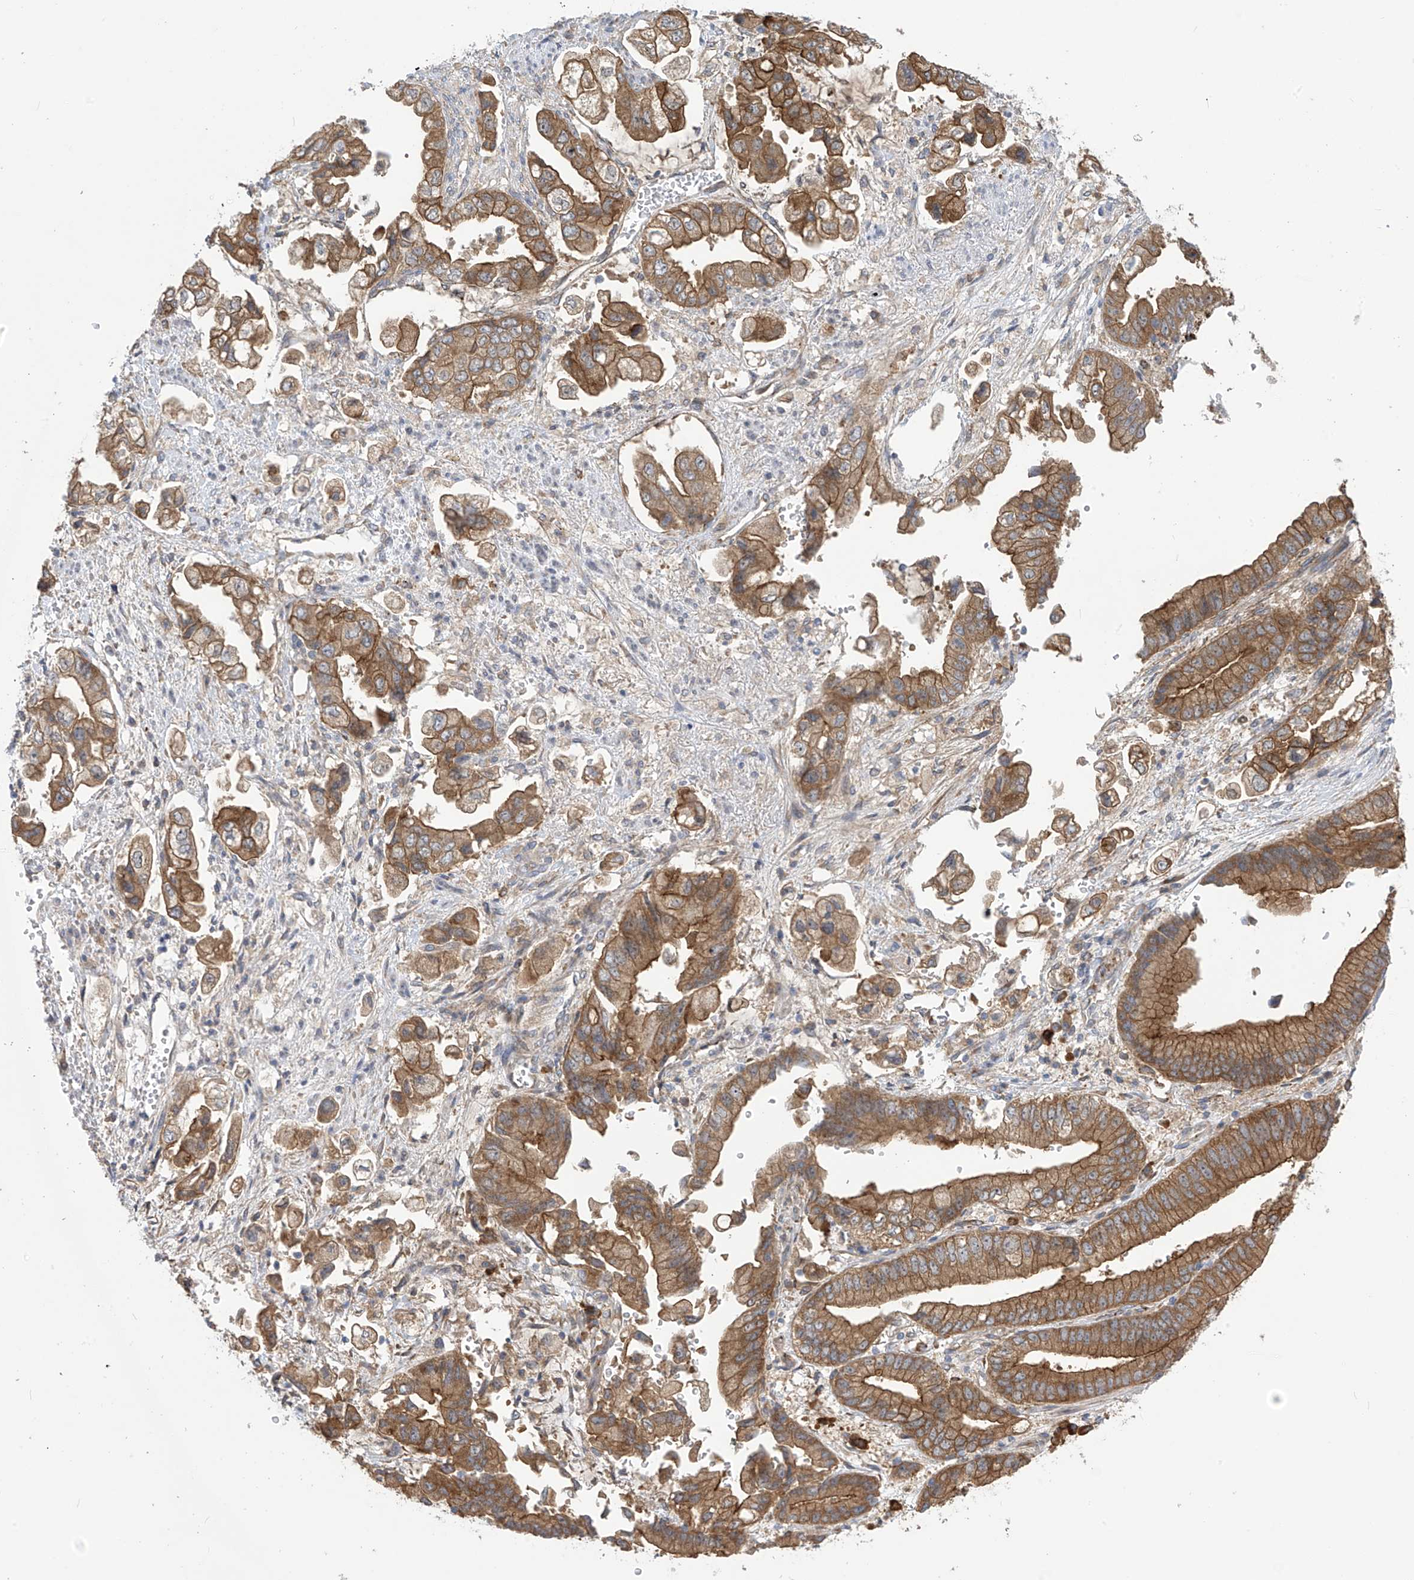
{"staining": {"intensity": "strong", "quantity": "<25%", "location": "cytoplasmic/membranous"}, "tissue": "stomach cancer", "cell_type": "Tumor cells", "image_type": "cancer", "snomed": [{"axis": "morphology", "description": "Adenocarcinoma, NOS"}, {"axis": "topography", "description": "Stomach"}], "caption": "Immunohistochemistry staining of adenocarcinoma (stomach), which displays medium levels of strong cytoplasmic/membranous staining in about <25% of tumor cells indicating strong cytoplasmic/membranous protein expression. The staining was performed using DAB (3,3'-diaminobenzidine) (brown) for protein detection and nuclei were counterstained in hematoxylin (blue).", "gene": "KIAA1522", "patient": {"sex": "male", "age": 62}}